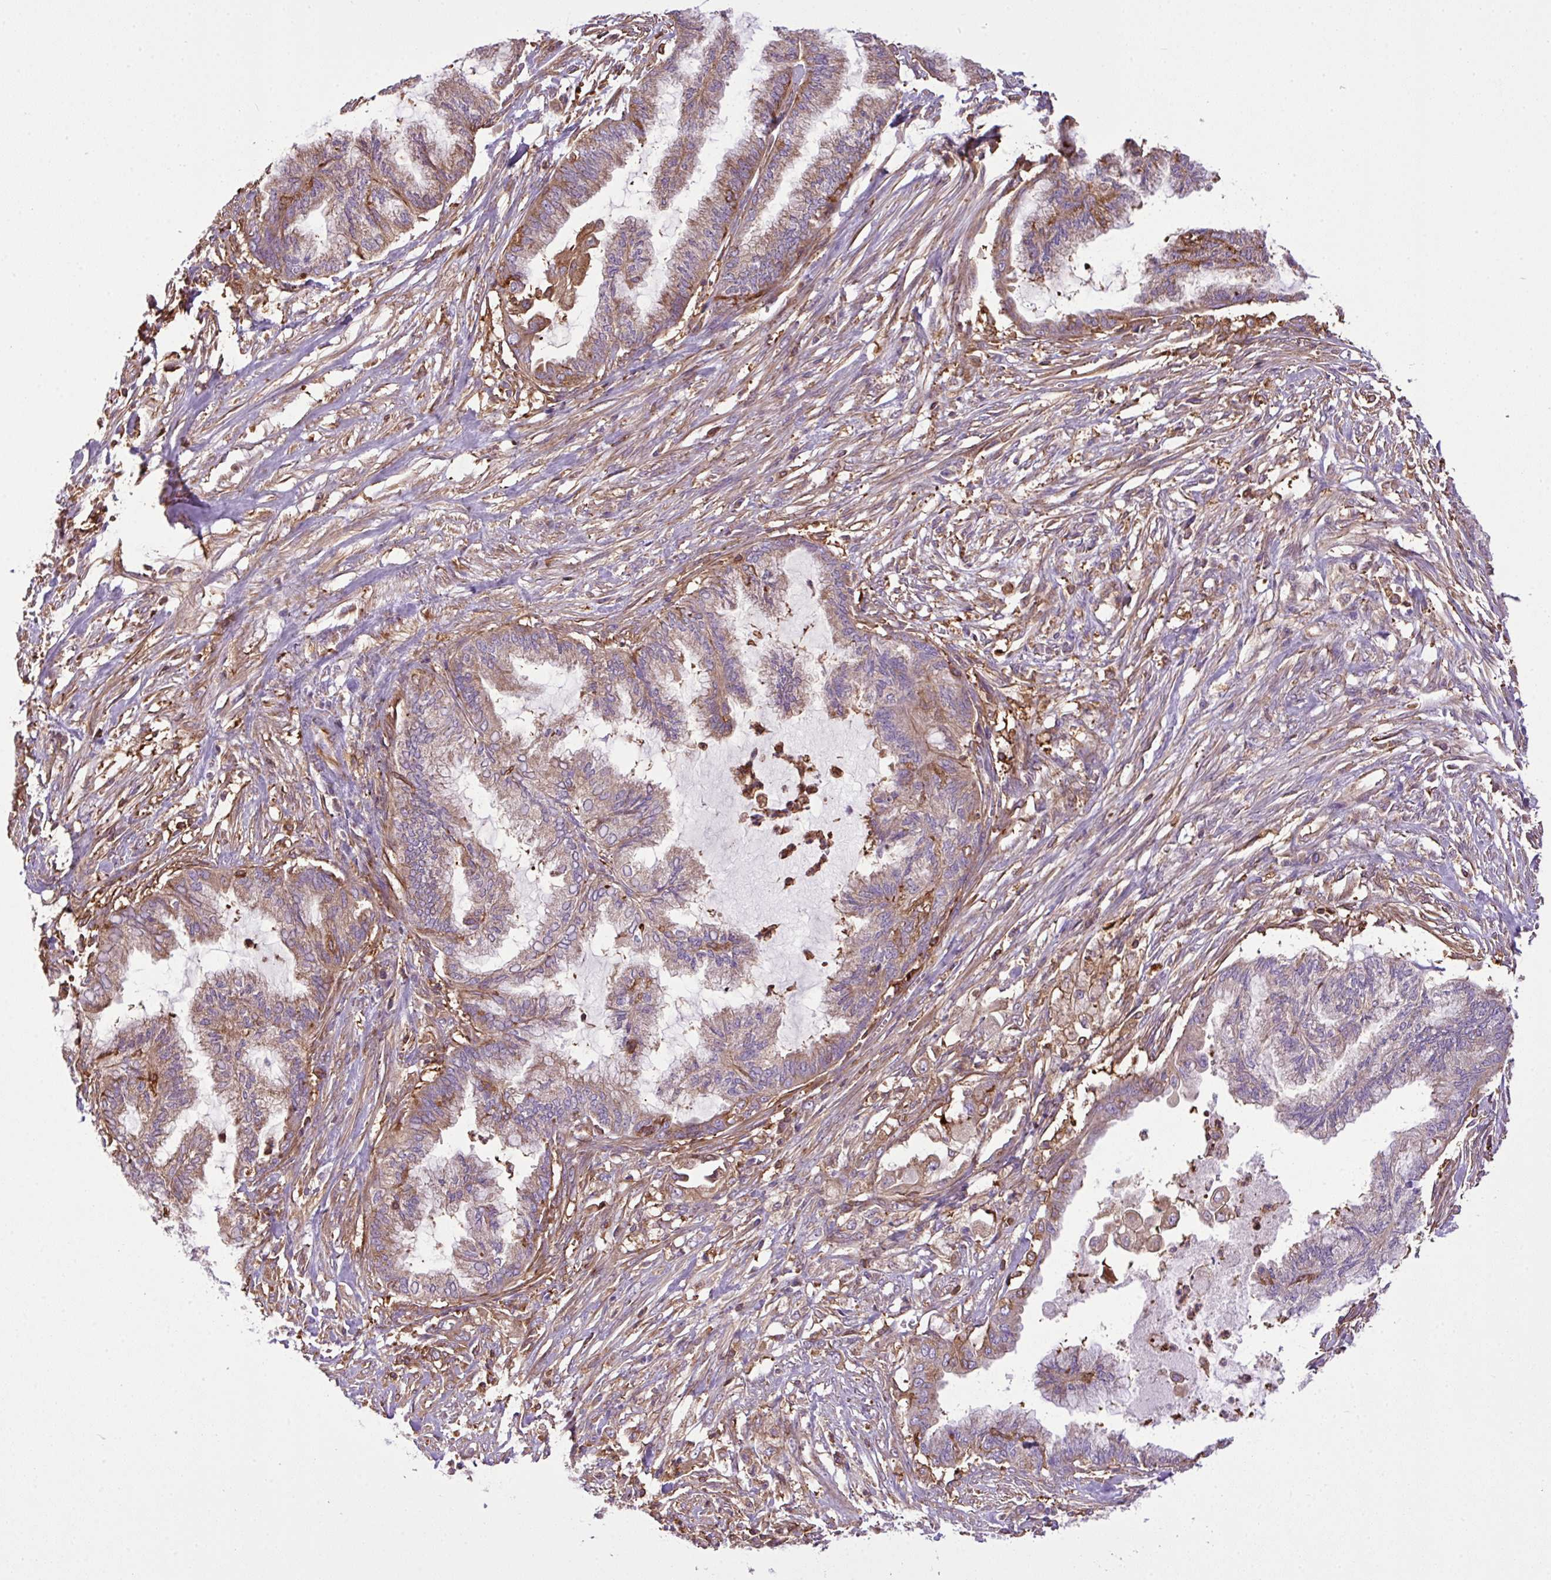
{"staining": {"intensity": "weak", "quantity": "25%-75%", "location": "cytoplasmic/membranous"}, "tissue": "endometrial cancer", "cell_type": "Tumor cells", "image_type": "cancer", "snomed": [{"axis": "morphology", "description": "Adenocarcinoma, NOS"}, {"axis": "topography", "description": "Endometrium"}], "caption": "IHC (DAB (3,3'-diaminobenzidine)) staining of adenocarcinoma (endometrial) exhibits weak cytoplasmic/membranous protein positivity in about 25%-75% of tumor cells.", "gene": "PGAP6", "patient": {"sex": "female", "age": 86}}